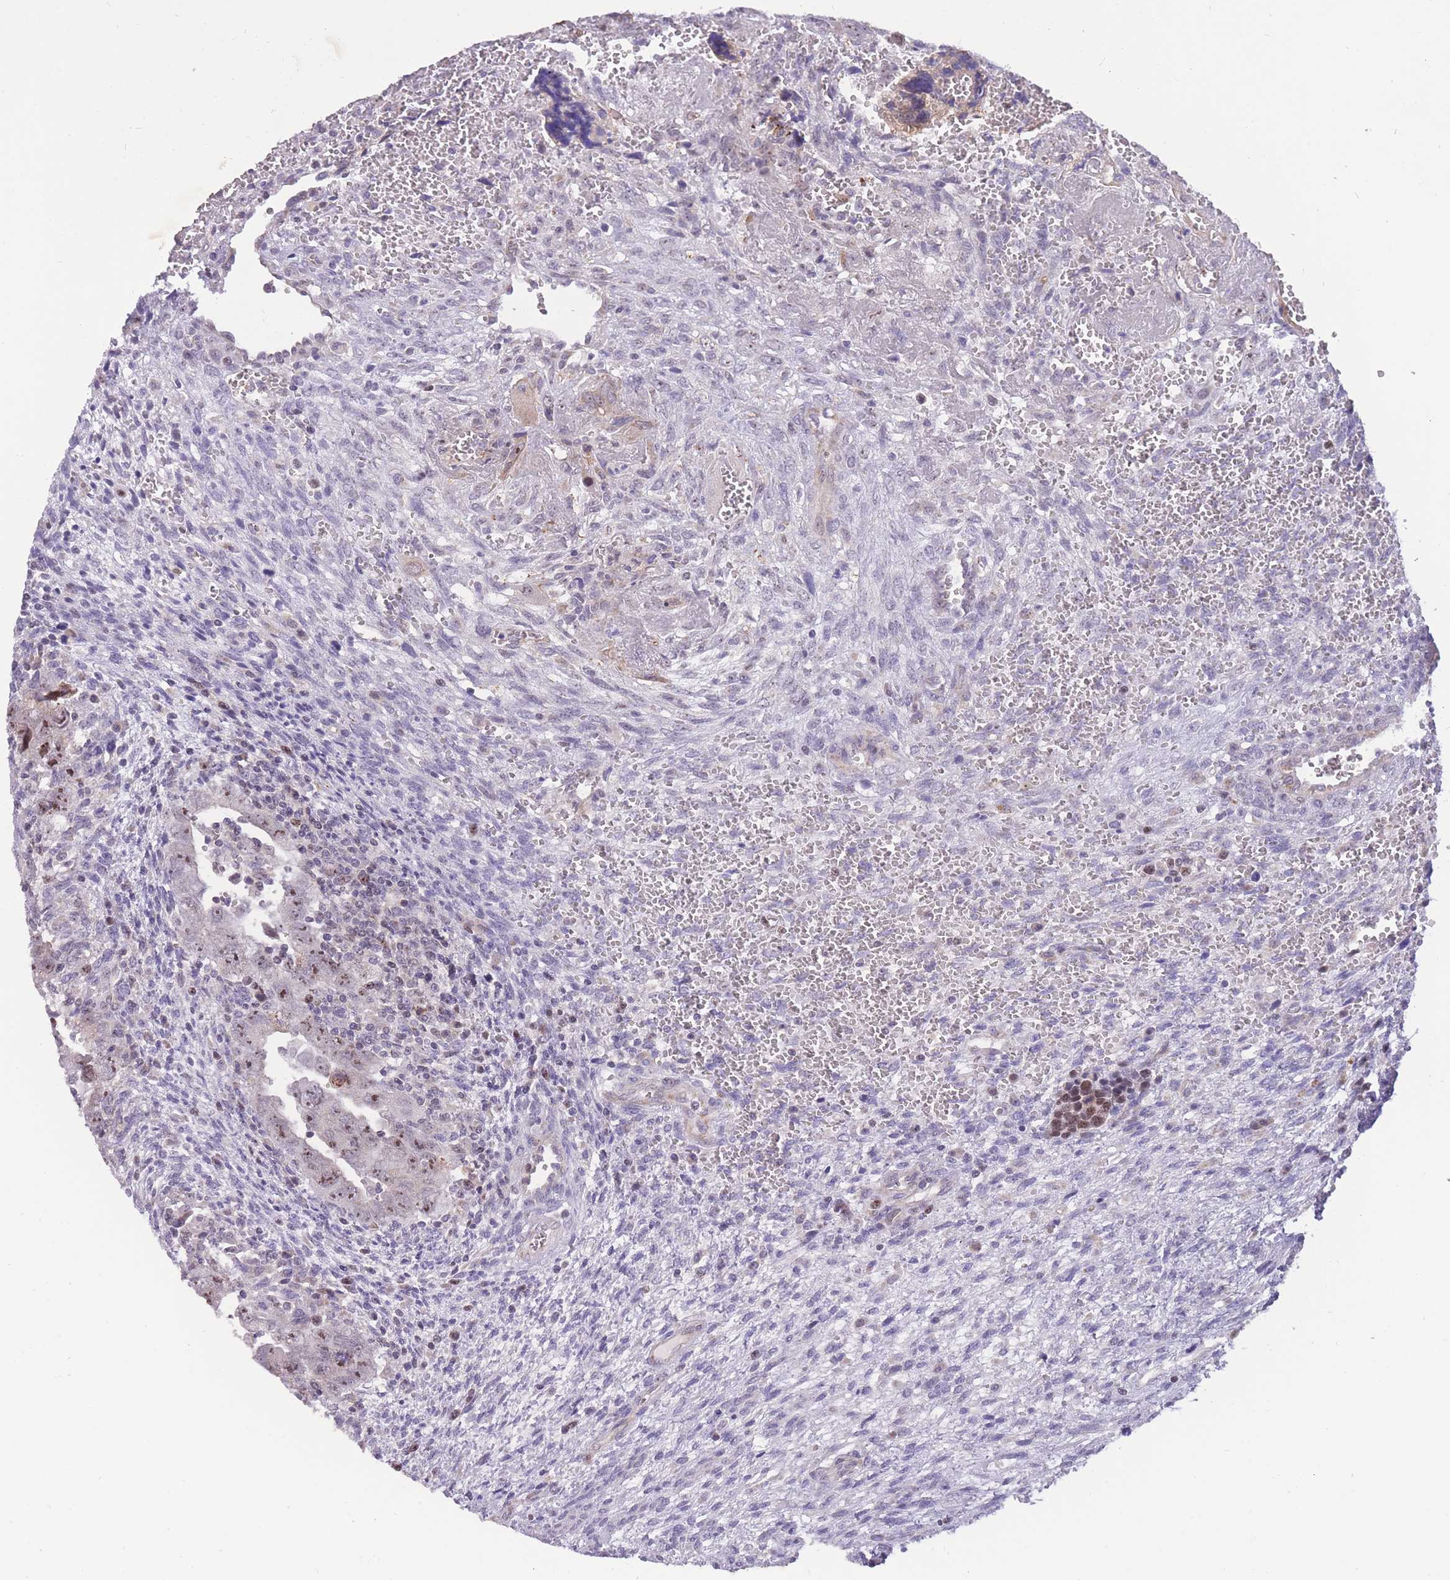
{"staining": {"intensity": "moderate", "quantity": ">75%", "location": "nuclear"}, "tissue": "testis cancer", "cell_type": "Tumor cells", "image_type": "cancer", "snomed": [{"axis": "morphology", "description": "Carcinoma, Embryonal, NOS"}, {"axis": "topography", "description": "Testis"}], "caption": "Embryonal carcinoma (testis) tissue shows moderate nuclear staining in approximately >75% of tumor cells, visualized by immunohistochemistry.", "gene": "MCIDAS", "patient": {"sex": "male", "age": 28}}